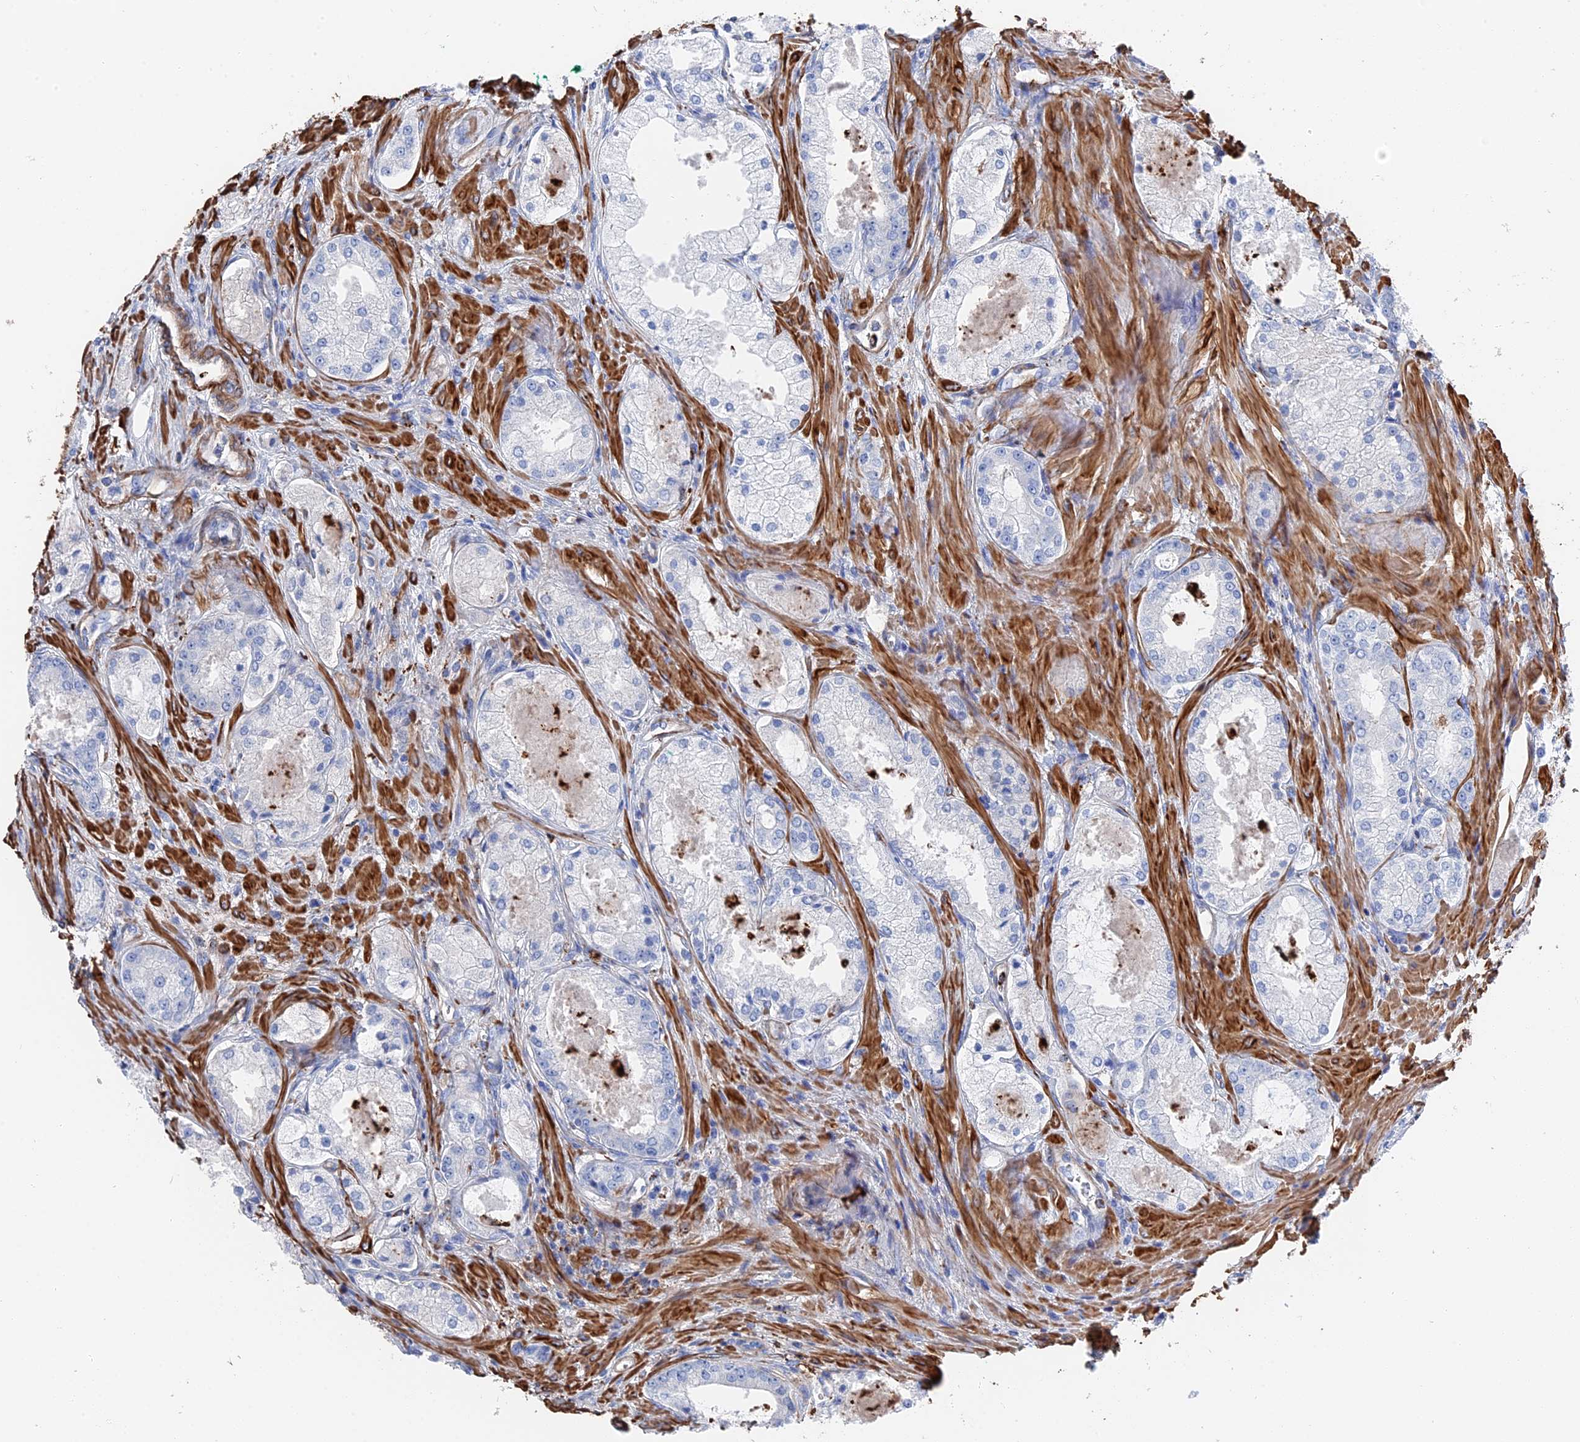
{"staining": {"intensity": "negative", "quantity": "none", "location": "none"}, "tissue": "prostate cancer", "cell_type": "Tumor cells", "image_type": "cancer", "snomed": [{"axis": "morphology", "description": "Adenocarcinoma, Low grade"}, {"axis": "topography", "description": "Prostate"}], "caption": "There is no significant expression in tumor cells of prostate low-grade adenocarcinoma.", "gene": "STRA6", "patient": {"sex": "male", "age": 68}}